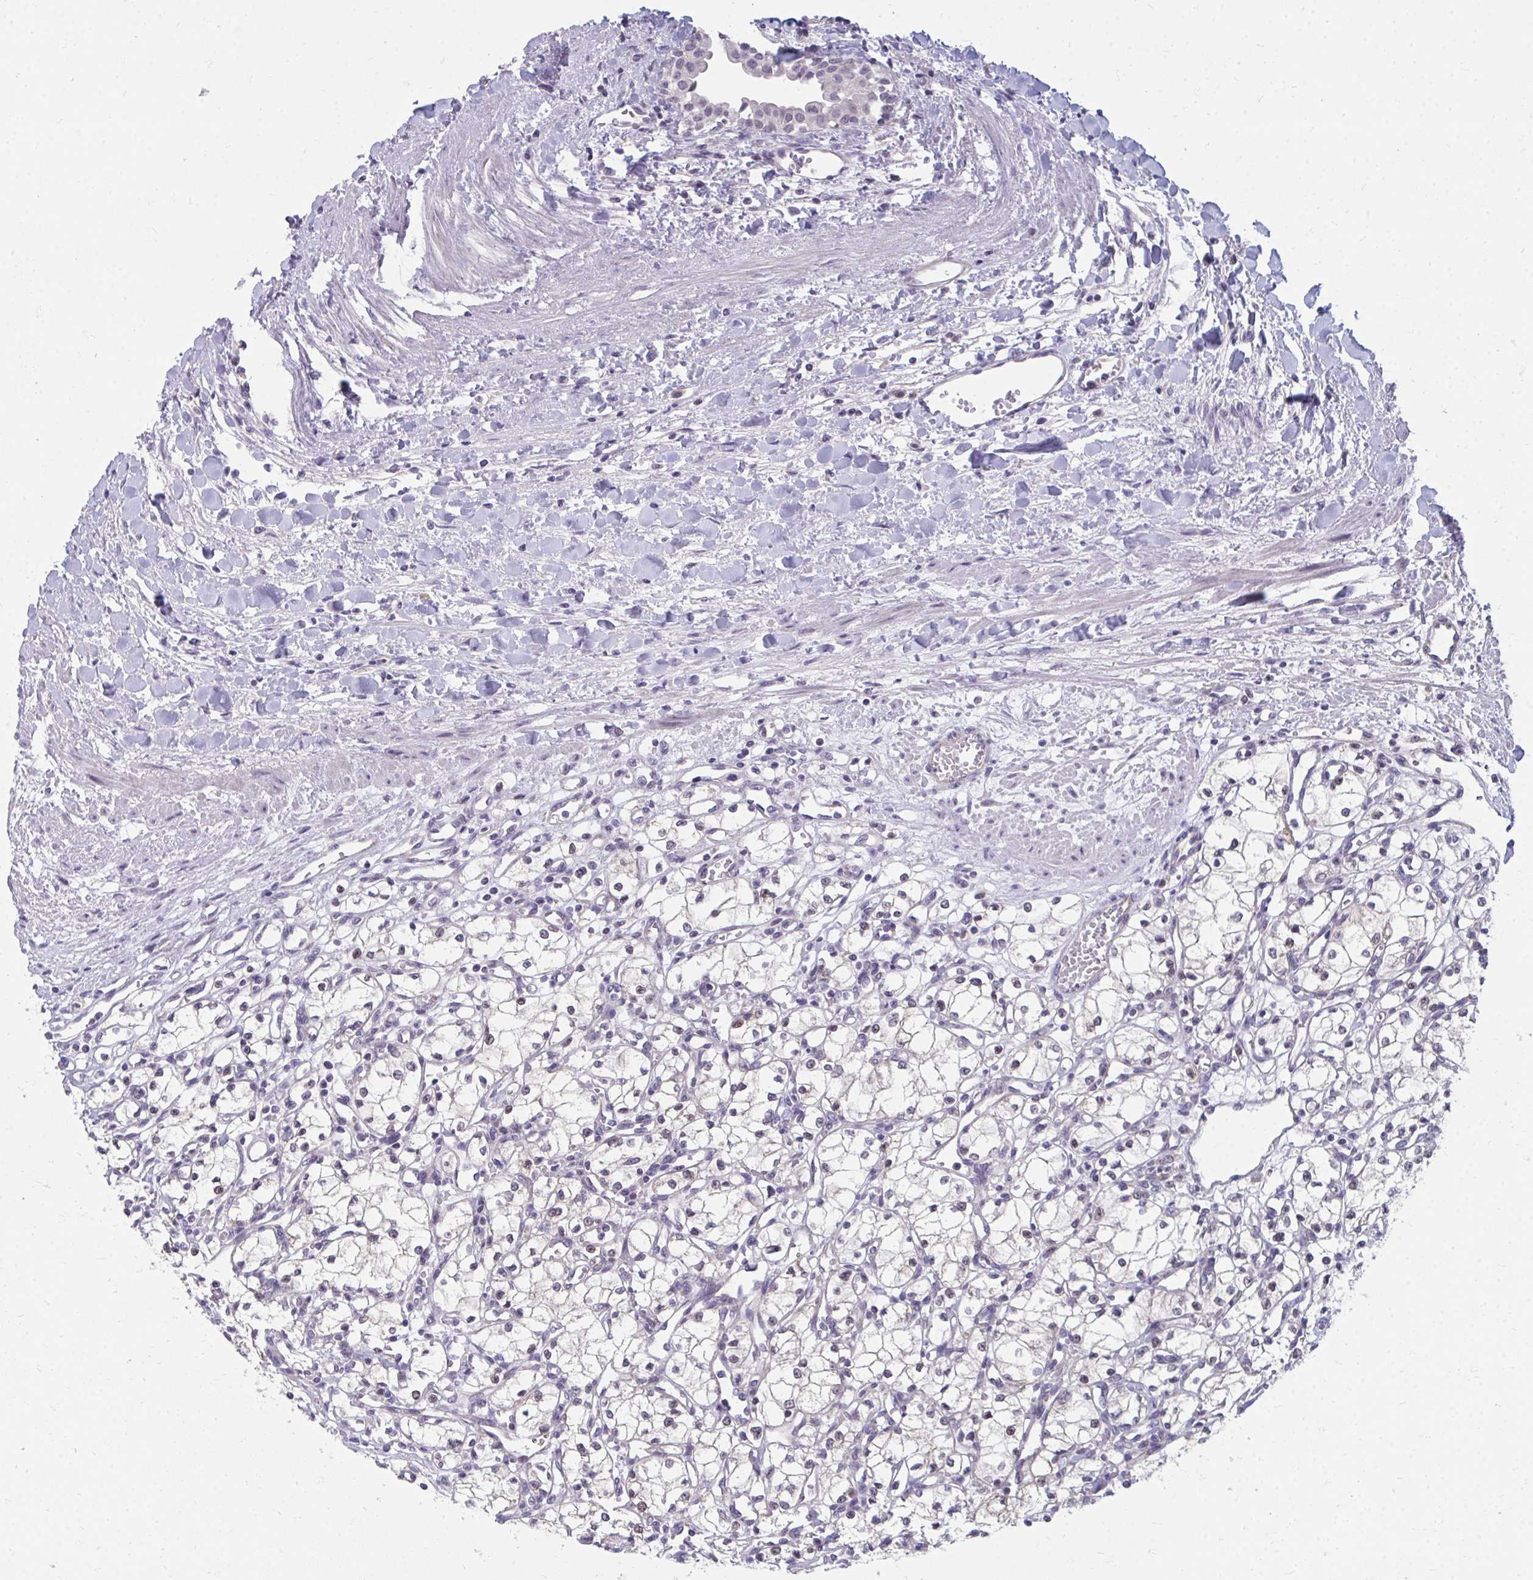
{"staining": {"intensity": "weak", "quantity": "<25%", "location": "nuclear"}, "tissue": "renal cancer", "cell_type": "Tumor cells", "image_type": "cancer", "snomed": [{"axis": "morphology", "description": "Adenocarcinoma, NOS"}, {"axis": "topography", "description": "Kidney"}], "caption": "This is a micrograph of IHC staining of renal adenocarcinoma, which shows no expression in tumor cells.", "gene": "MROH8", "patient": {"sex": "male", "age": 59}}